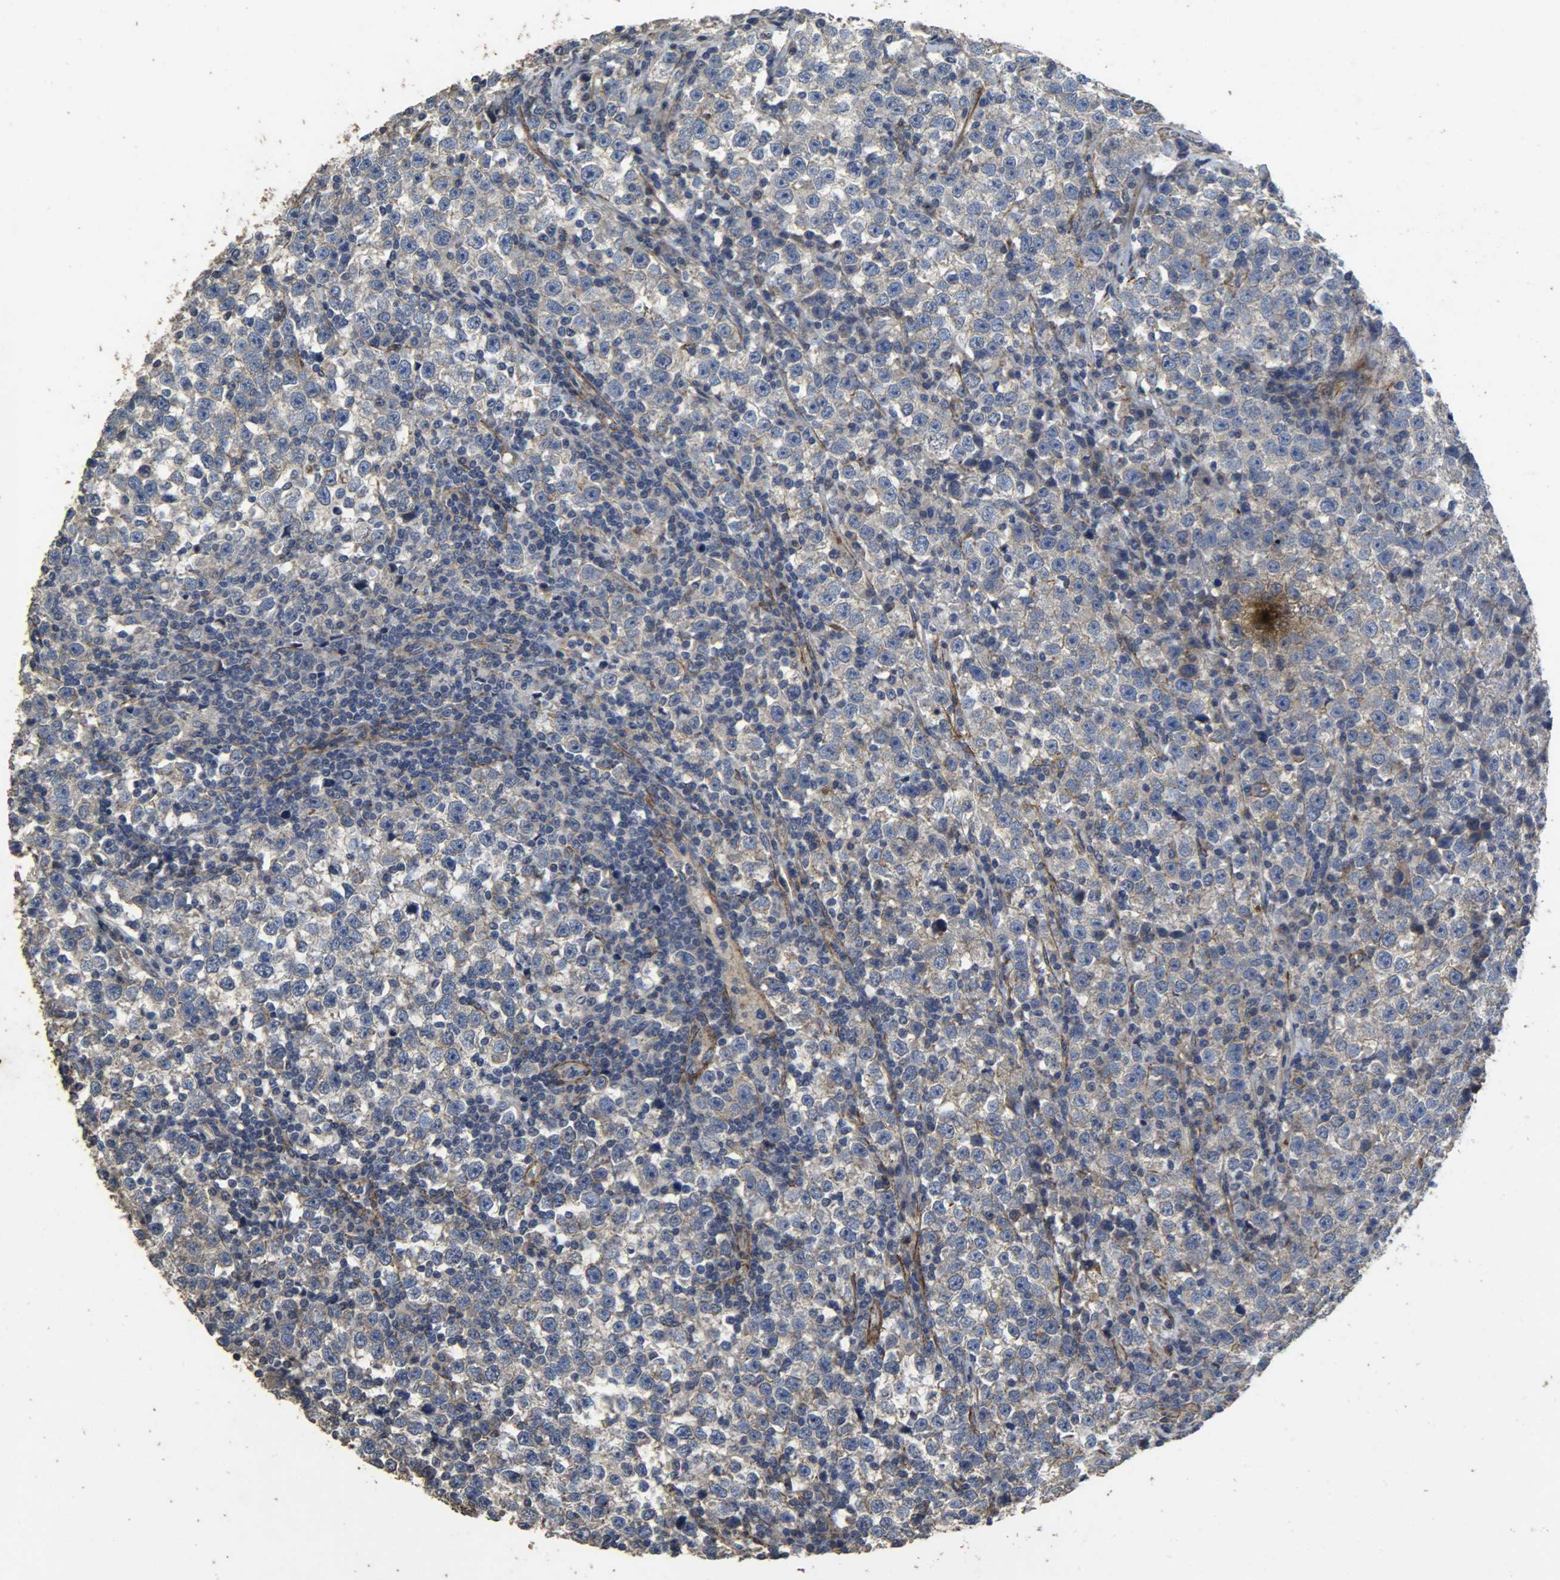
{"staining": {"intensity": "negative", "quantity": "none", "location": "none"}, "tissue": "testis cancer", "cell_type": "Tumor cells", "image_type": "cancer", "snomed": [{"axis": "morphology", "description": "Seminoma, NOS"}, {"axis": "topography", "description": "Testis"}], "caption": "Tumor cells show no significant positivity in seminoma (testis).", "gene": "TPM4", "patient": {"sex": "male", "age": 43}}